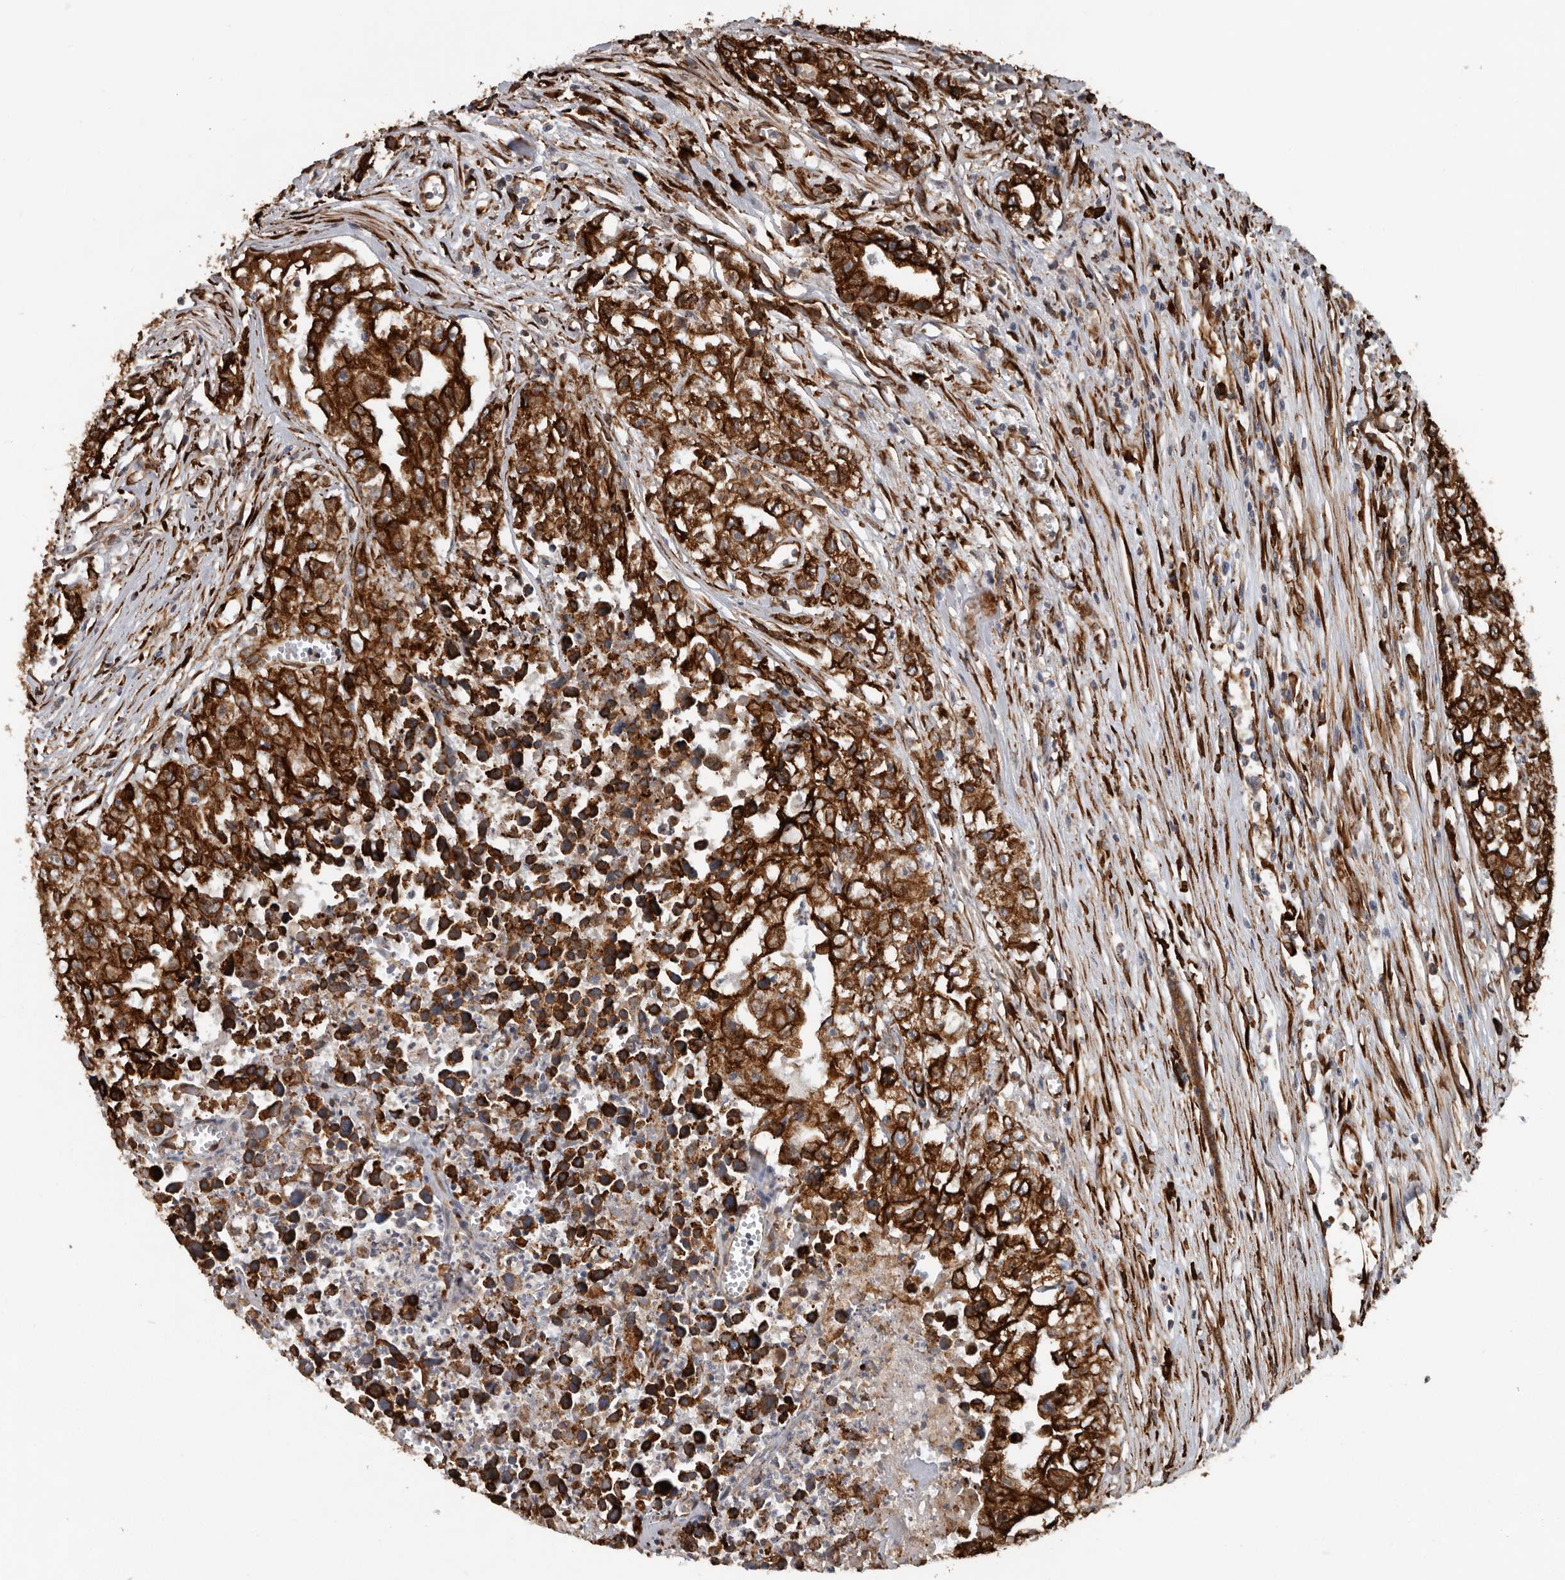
{"staining": {"intensity": "strong", "quantity": ">75%", "location": "cytoplasmic/membranous"}, "tissue": "testis cancer", "cell_type": "Tumor cells", "image_type": "cancer", "snomed": [{"axis": "morphology", "description": "Seminoma, NOS"}, {"axis": "morphology", "description": "Carcinoma, Embryonal, NOS"}, {"axis": "topography", "description": "Testis"}], "caption": "IHC photomicrograph of neoplastic tissue: embryonal carcinoma (testis) stained using immunohistochemistry demonstrates high levels of strong protein expression localized specifically in the cytoplasmic/membranous of tumor cells, appearing as a cytoplasmic/membranous brown color.", "gene": "CEP350", "patient": {"sex": "male", "age": 43}}